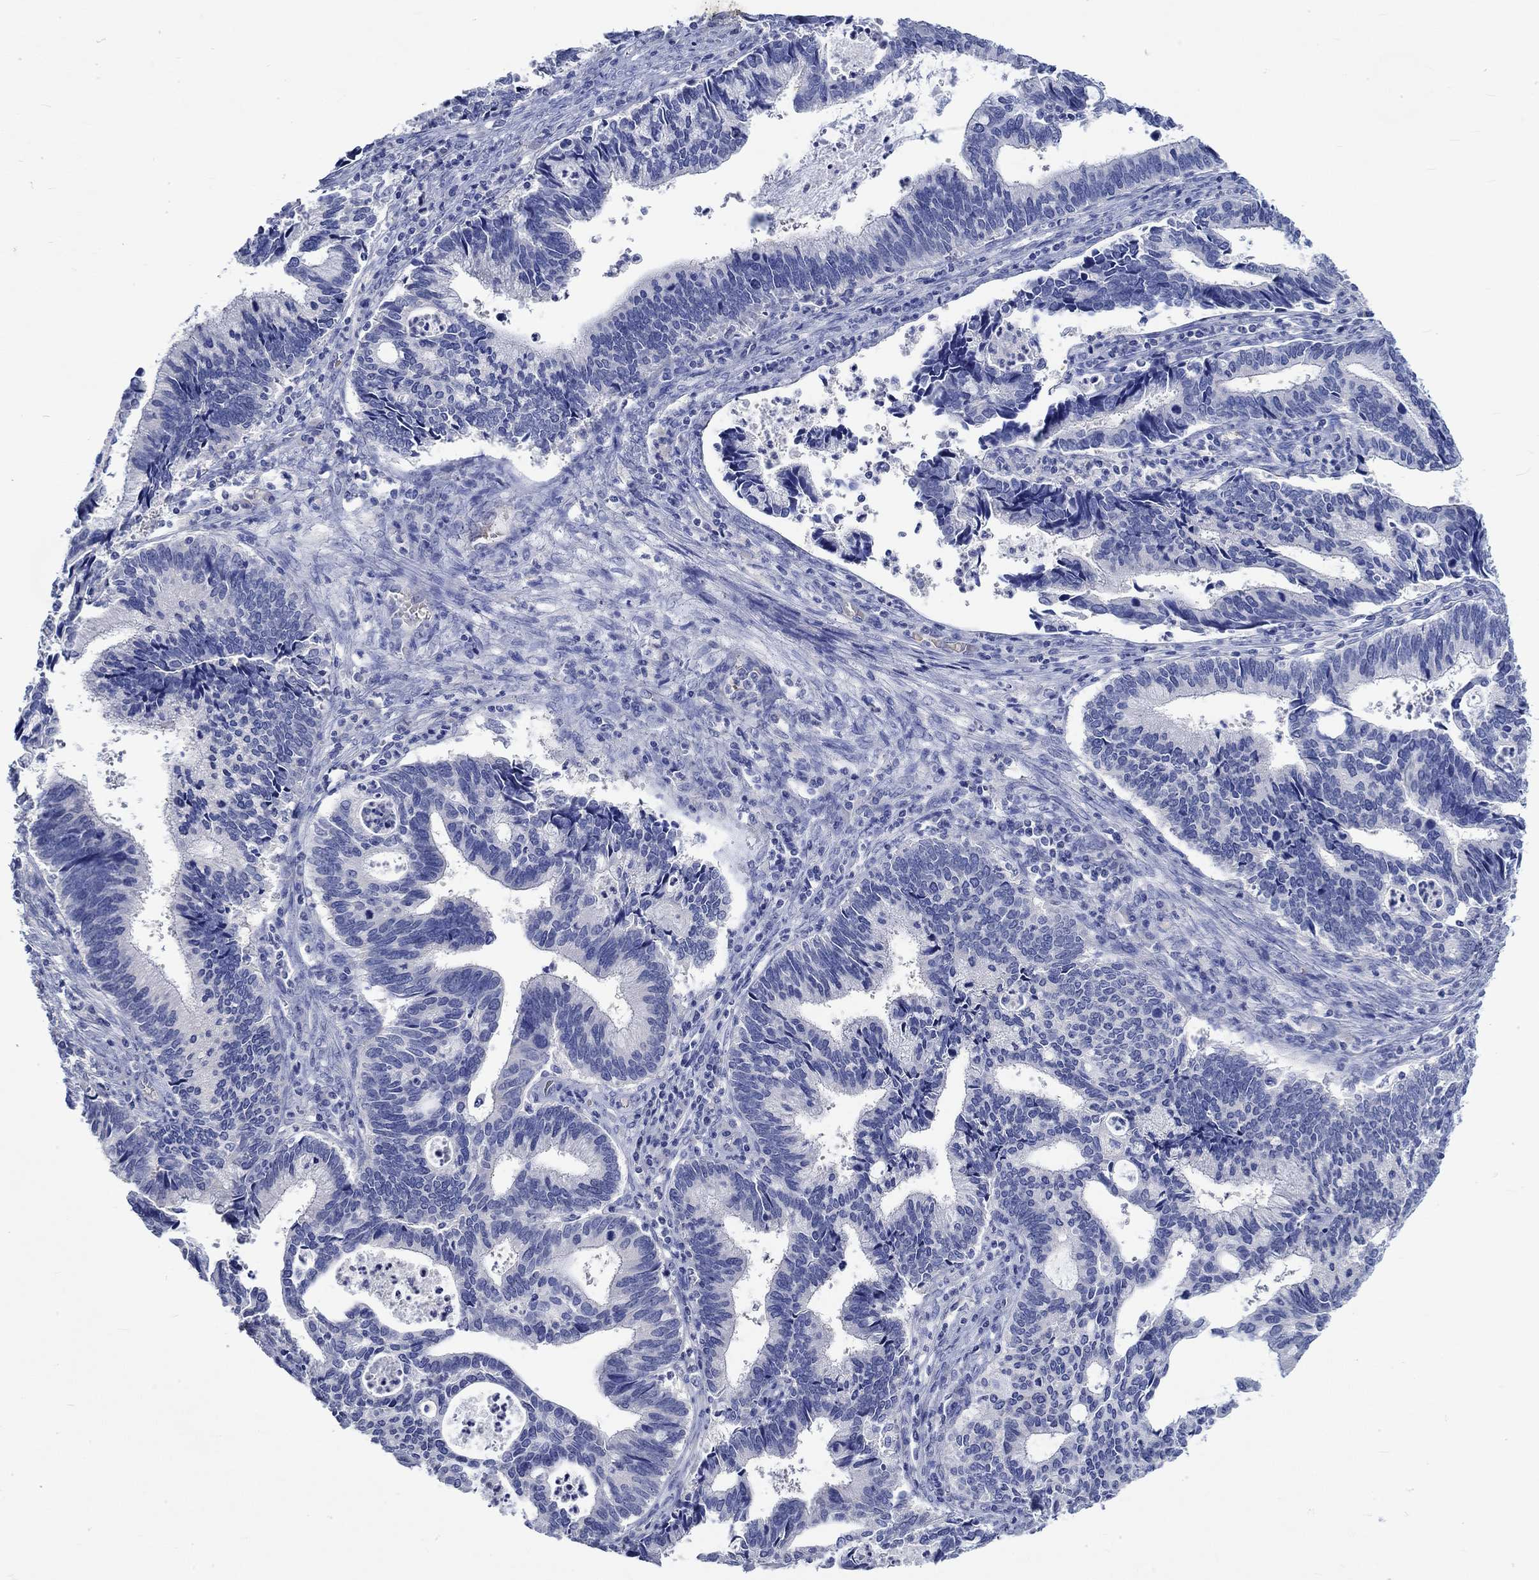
{"staining": {"intensity": "negative", "quantity": "none", "location": "none"}, "tissue": "cervical cancer", "cell_type": "Tumor cells", "image_type": "cancer", "snomed": [{"axis": "morphology", "description": "Adenocarcinoma, NOS"}, {"axis": "topography", "description": "Cervix"}], "caption": "An immunohistochemistry histopathology image of cervical adenocarcinoma is shown. There is no staining in tumor cells of cervical adenocarcinoma.", "gene": "KCNA1", "patient": {"sex": "female", "age": 42}}